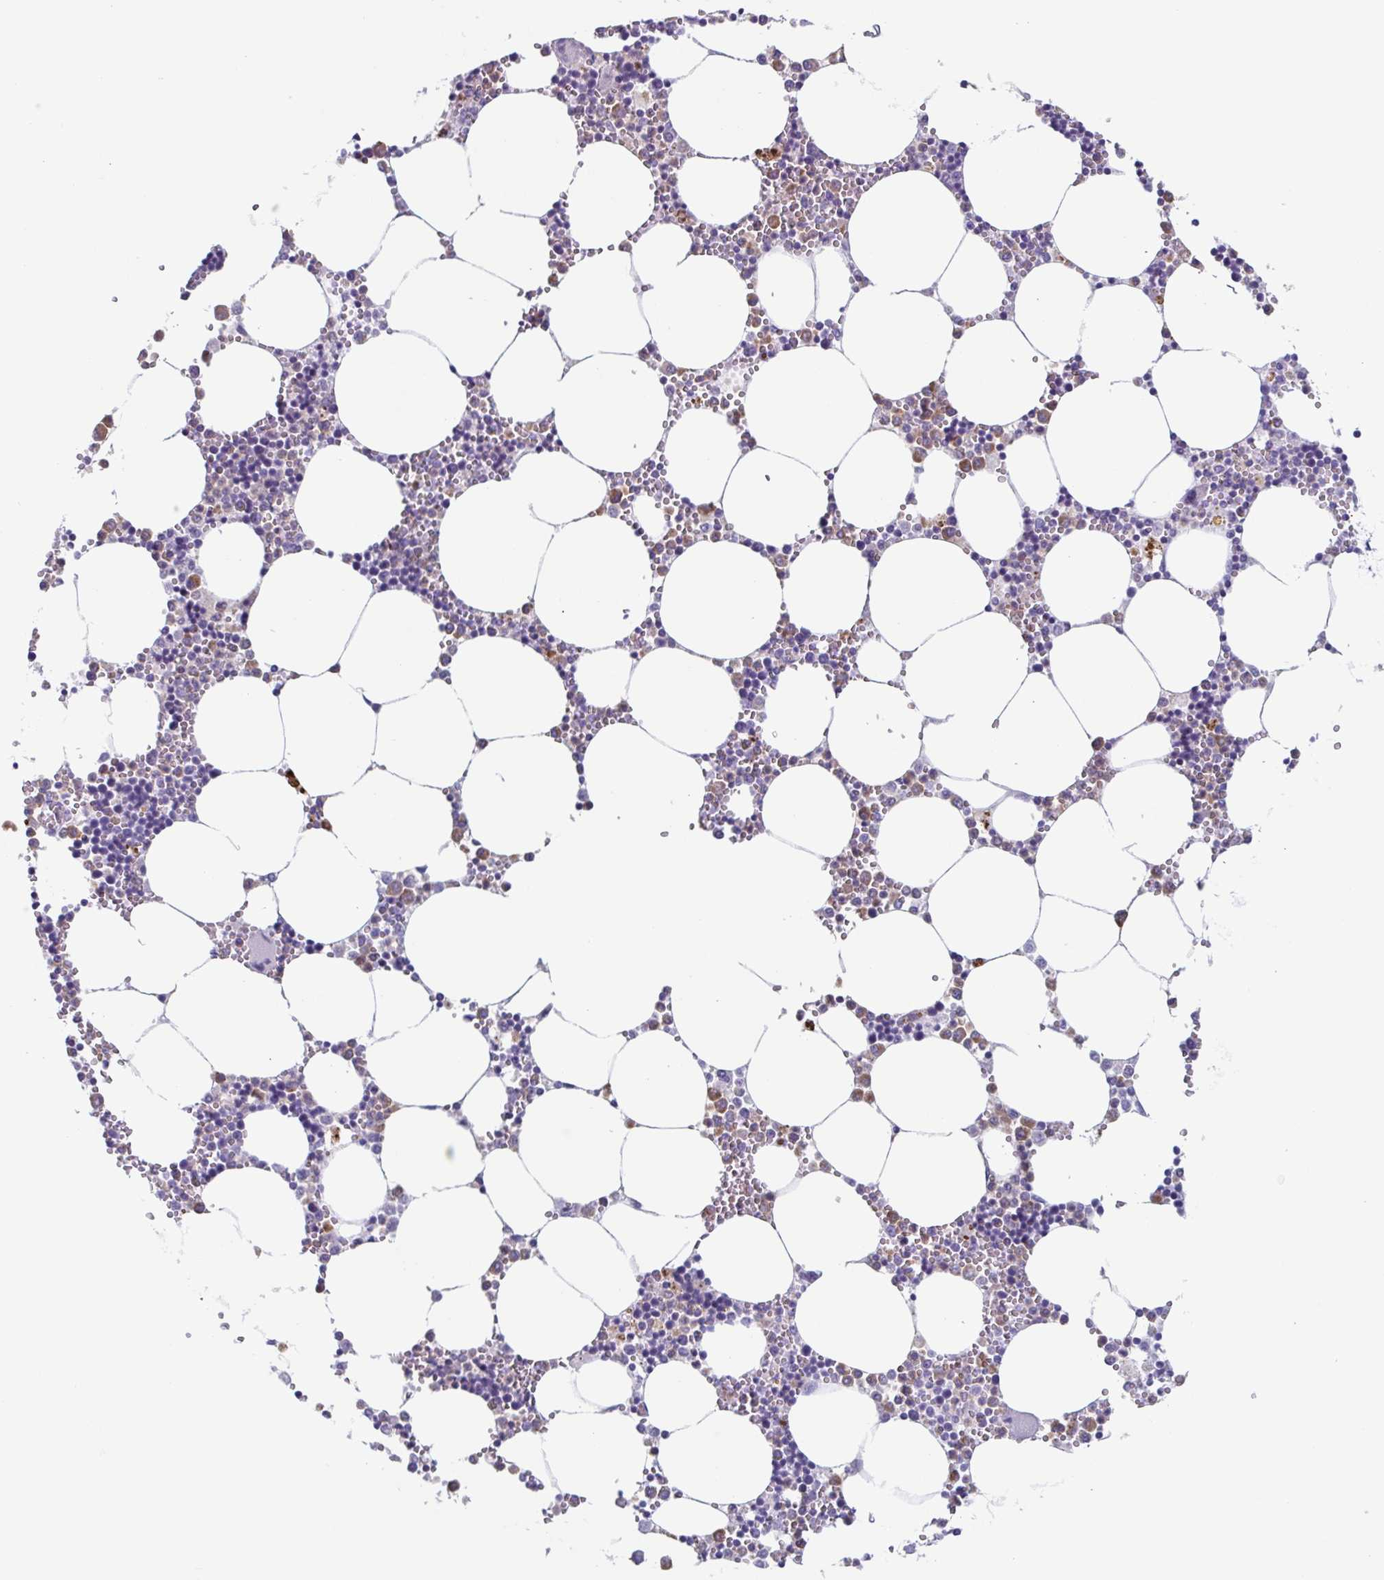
{"staining": {"intensity": "moderate", "quantity": "25%-75%", "location": "cytoplasmic/membranous"}, "tissue": "bone marrow", "cell_type": "Hematopoietic cells", "image_type": "normal", "snomed": [{"axis": "morphology", "description": "Normal tissue, NOS"}, {"axis": "topography", "description": "Bone marrow"}], "caption": "DAB (3,3'-diaminobenzidine) immunohistochemical staining of unremarkable bone marrow displays moderate cytoplasmic/membranous protein staining in approximately 25%-75% of hematopoietic cells.", "gene": "BPI", "patient": {"sex": "male", "age": 54}}